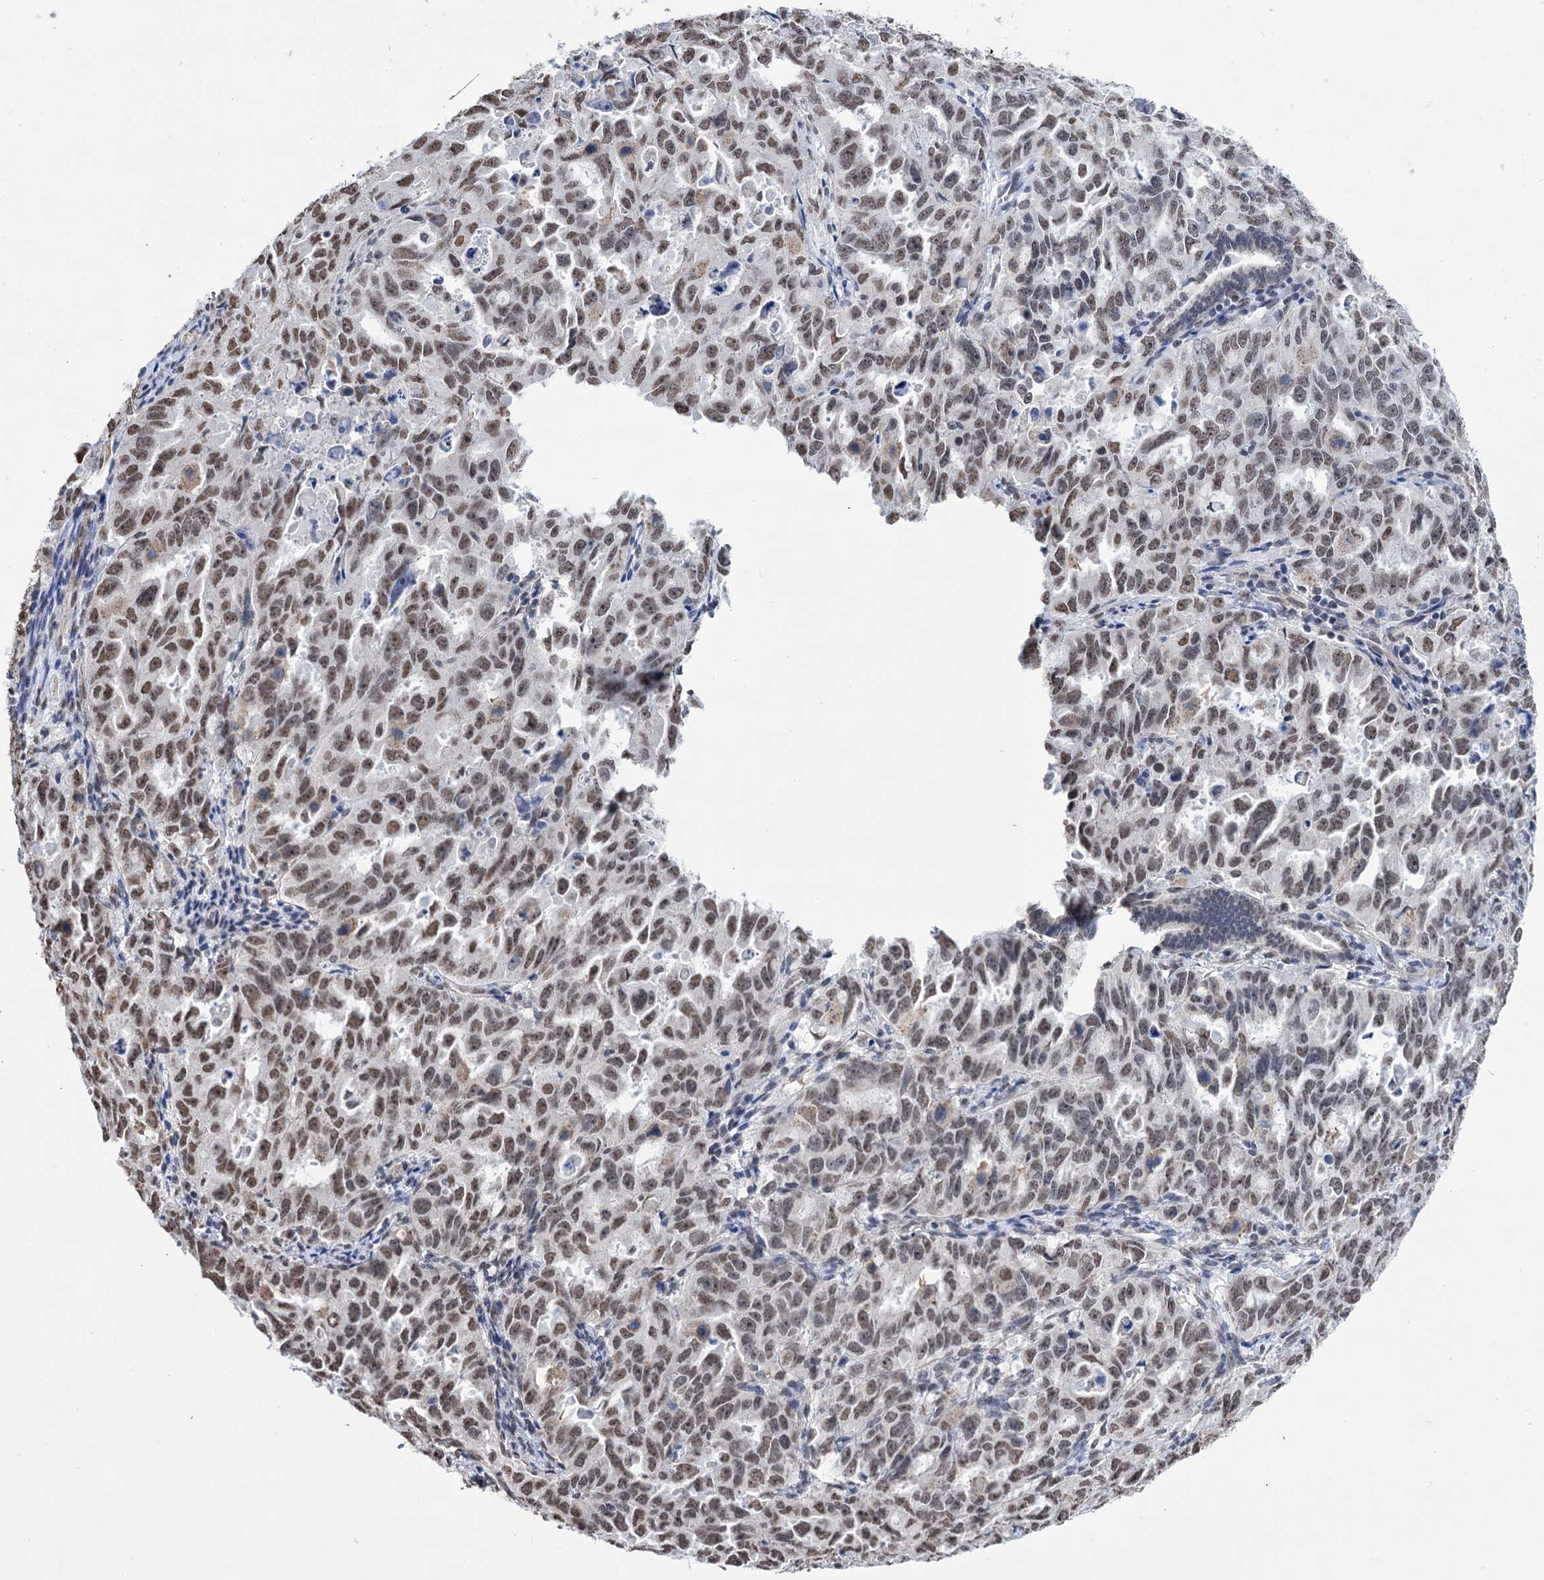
{"staining": {"intensity": "moderate", "quantity": ">75%", "location": "nuclear"}, "tissue": "endometrial cancer", "cell_type": "Tumor cells", "image_type": "cancer", "snomed": [{"axis": "morphology", "description": "Adenocarcinoma, NOS"}, {"axis": "topography", "description": "Endometrium"}], "caption": "Brown immunohistochemical staining in adenocarcinoma (endometrial) shows moderate nuclear positivity in approximately >75% of tumor cells.", "gene": "ABHD10", "patient": {"sex": "female", "age": 65}}